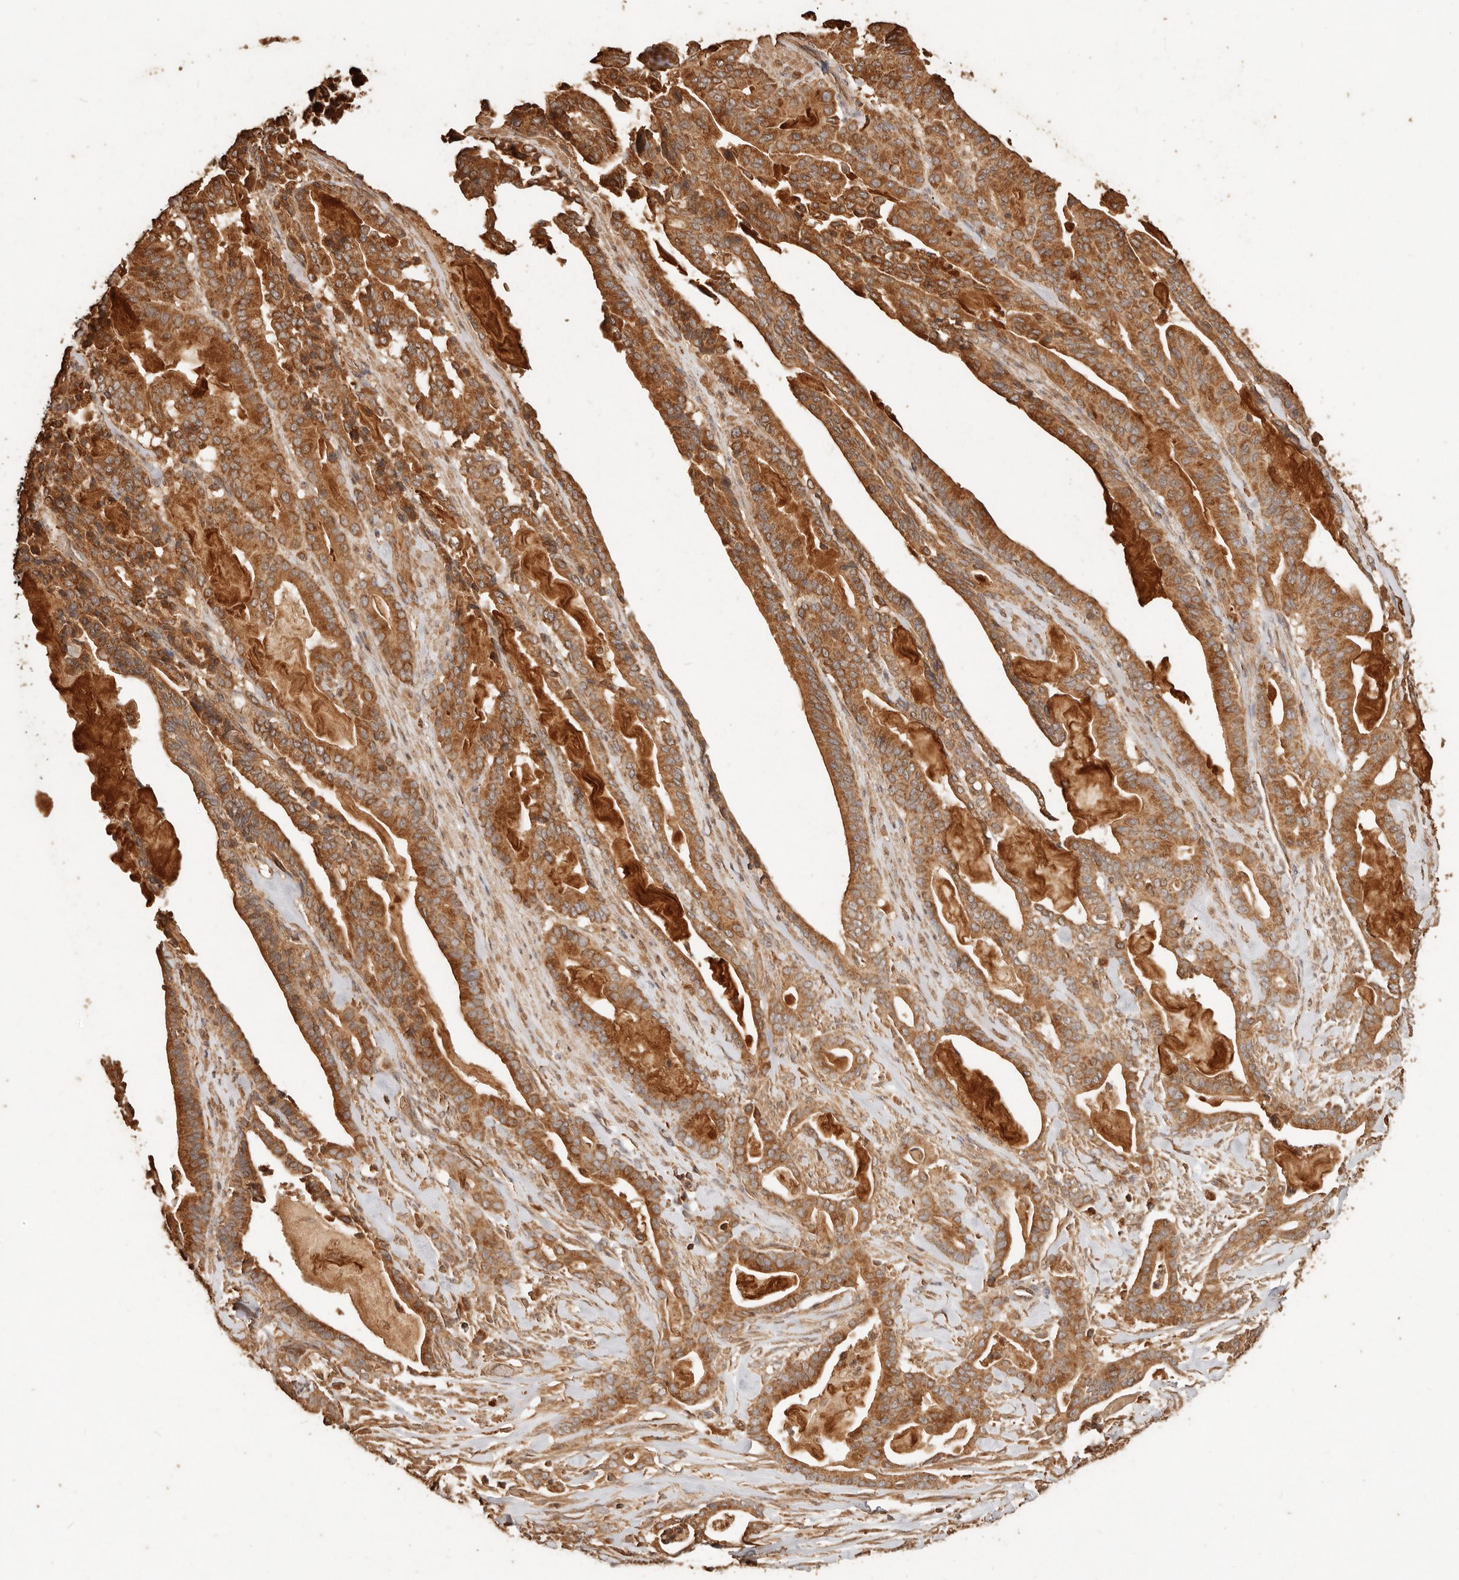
{"staining": {"intensity": "strong", "quantity": ">75%", "location": "cytoplasmic/membranous"}, "tissue": "pancreatic cancer", "cell_type": "Tumor cells", "image_type": "cancer", "snomed": [{"axis": "morphology", "description": "Adenocarcinoma, NOS"}, {"axis": "topography", "description": "Pancreas"}], "caption": "Adenocarcinoma (pancreatic) stained with DAB IHC reveals high levels of strong cytoplasmic/membranous staining in approximately >75% of tumor cells.", "gene": "FAM180B", "patient": {"sex": "male", "age": 63}}